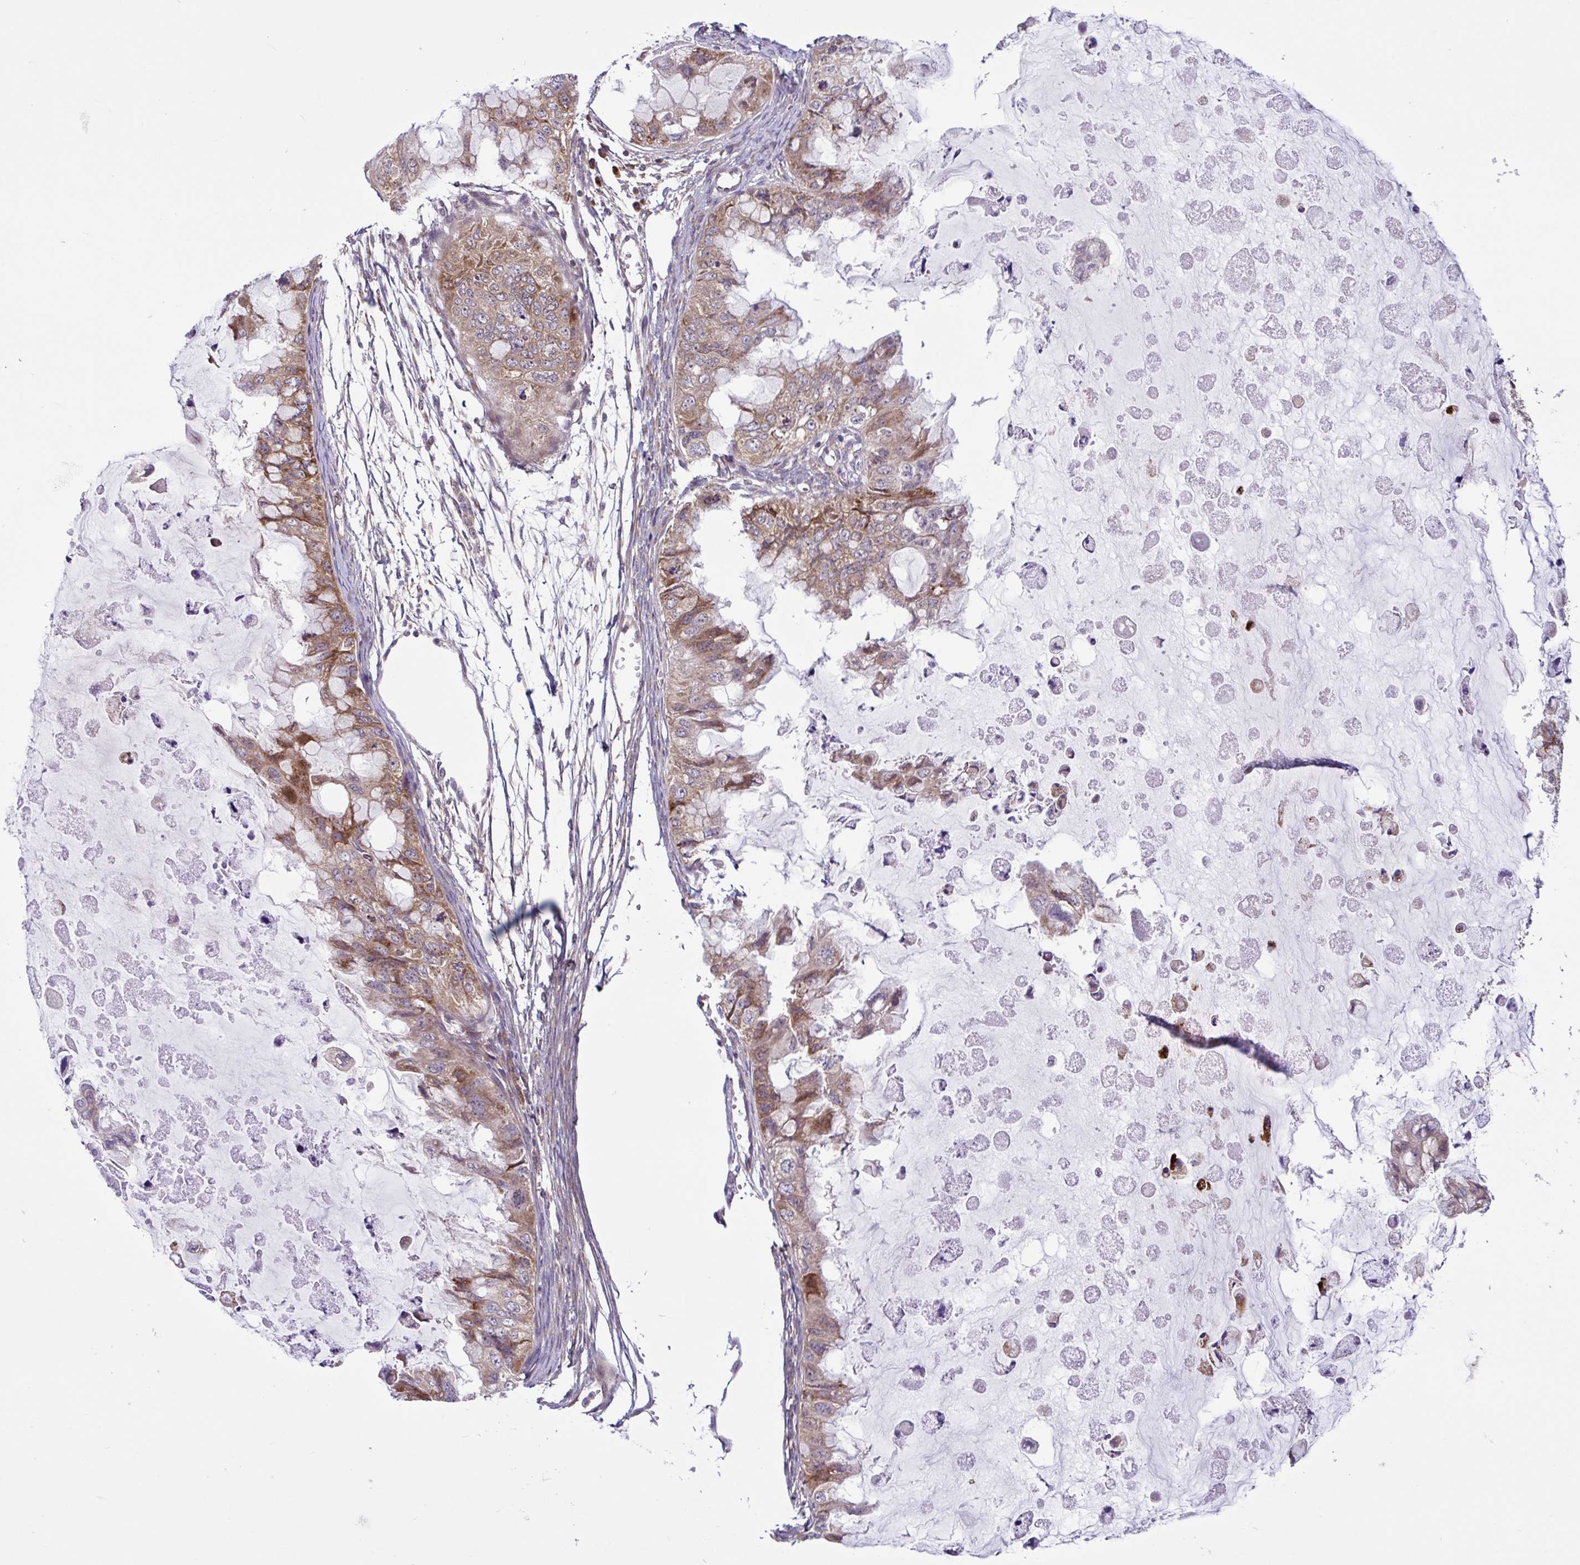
{"staining": {"intensity": "moderate", "quantity": "25%-75%", "location": "cytoplasmic/membranous"}, "tissue": "ovarian cancer", "cell_type": "Tumor cells", "image_type": "cancer", "snomed": [{"axis": "morphology", "description": "Cystadenocarcinoma, mucinous, NOS"}, {"axis": "topography", "description": "Ovary"}], "caption": "Protein staining demonstrates moderate cytoplasmic/membranous expression in about 25%-75% of tumor cells in ovarian cancer.", "gene": "NTPCR", "patient": {"sex": "female", "age": 72}}